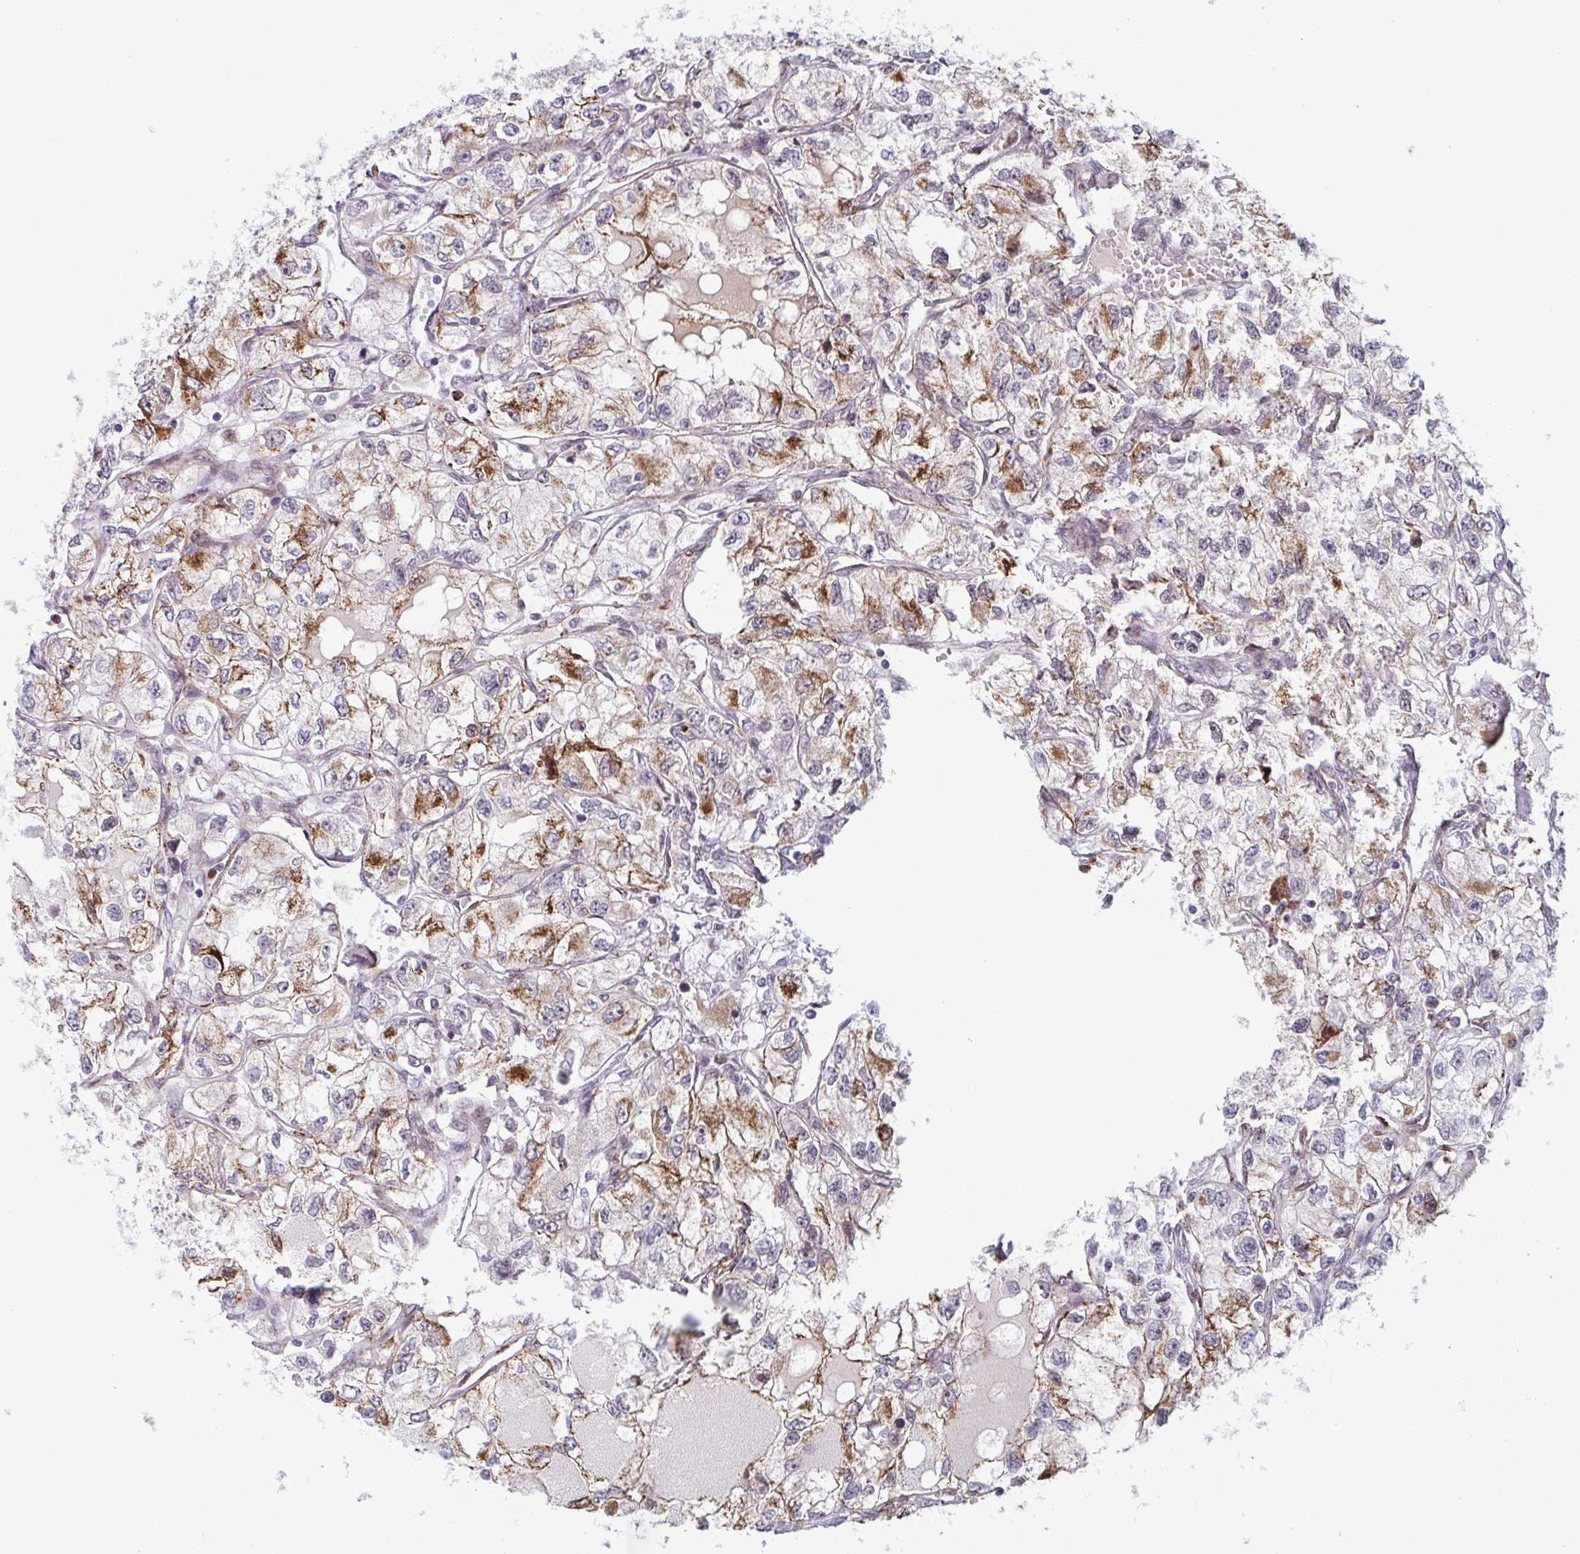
{"staining": {"intensity": "moderate", "quantity": "25%-75%", "location": "cytoplasmic/membranous"}, "tissue": "renal cancer", "cell_type": "Tumor cells", "image_type": "cancer", "snomed": [{"axis": "morphology", "description": "Adenocarcinoma, NOS"}, {"axis": "topography", "description": "Kidney"}], "caption": "Tumor cells show medium levels of moderate cytoplasmic/membranous positivity in approximately 25%-75% of cells in renal cancer.", "gene": "ZFP64", "patient": {"sex": "female", "age": 59}}